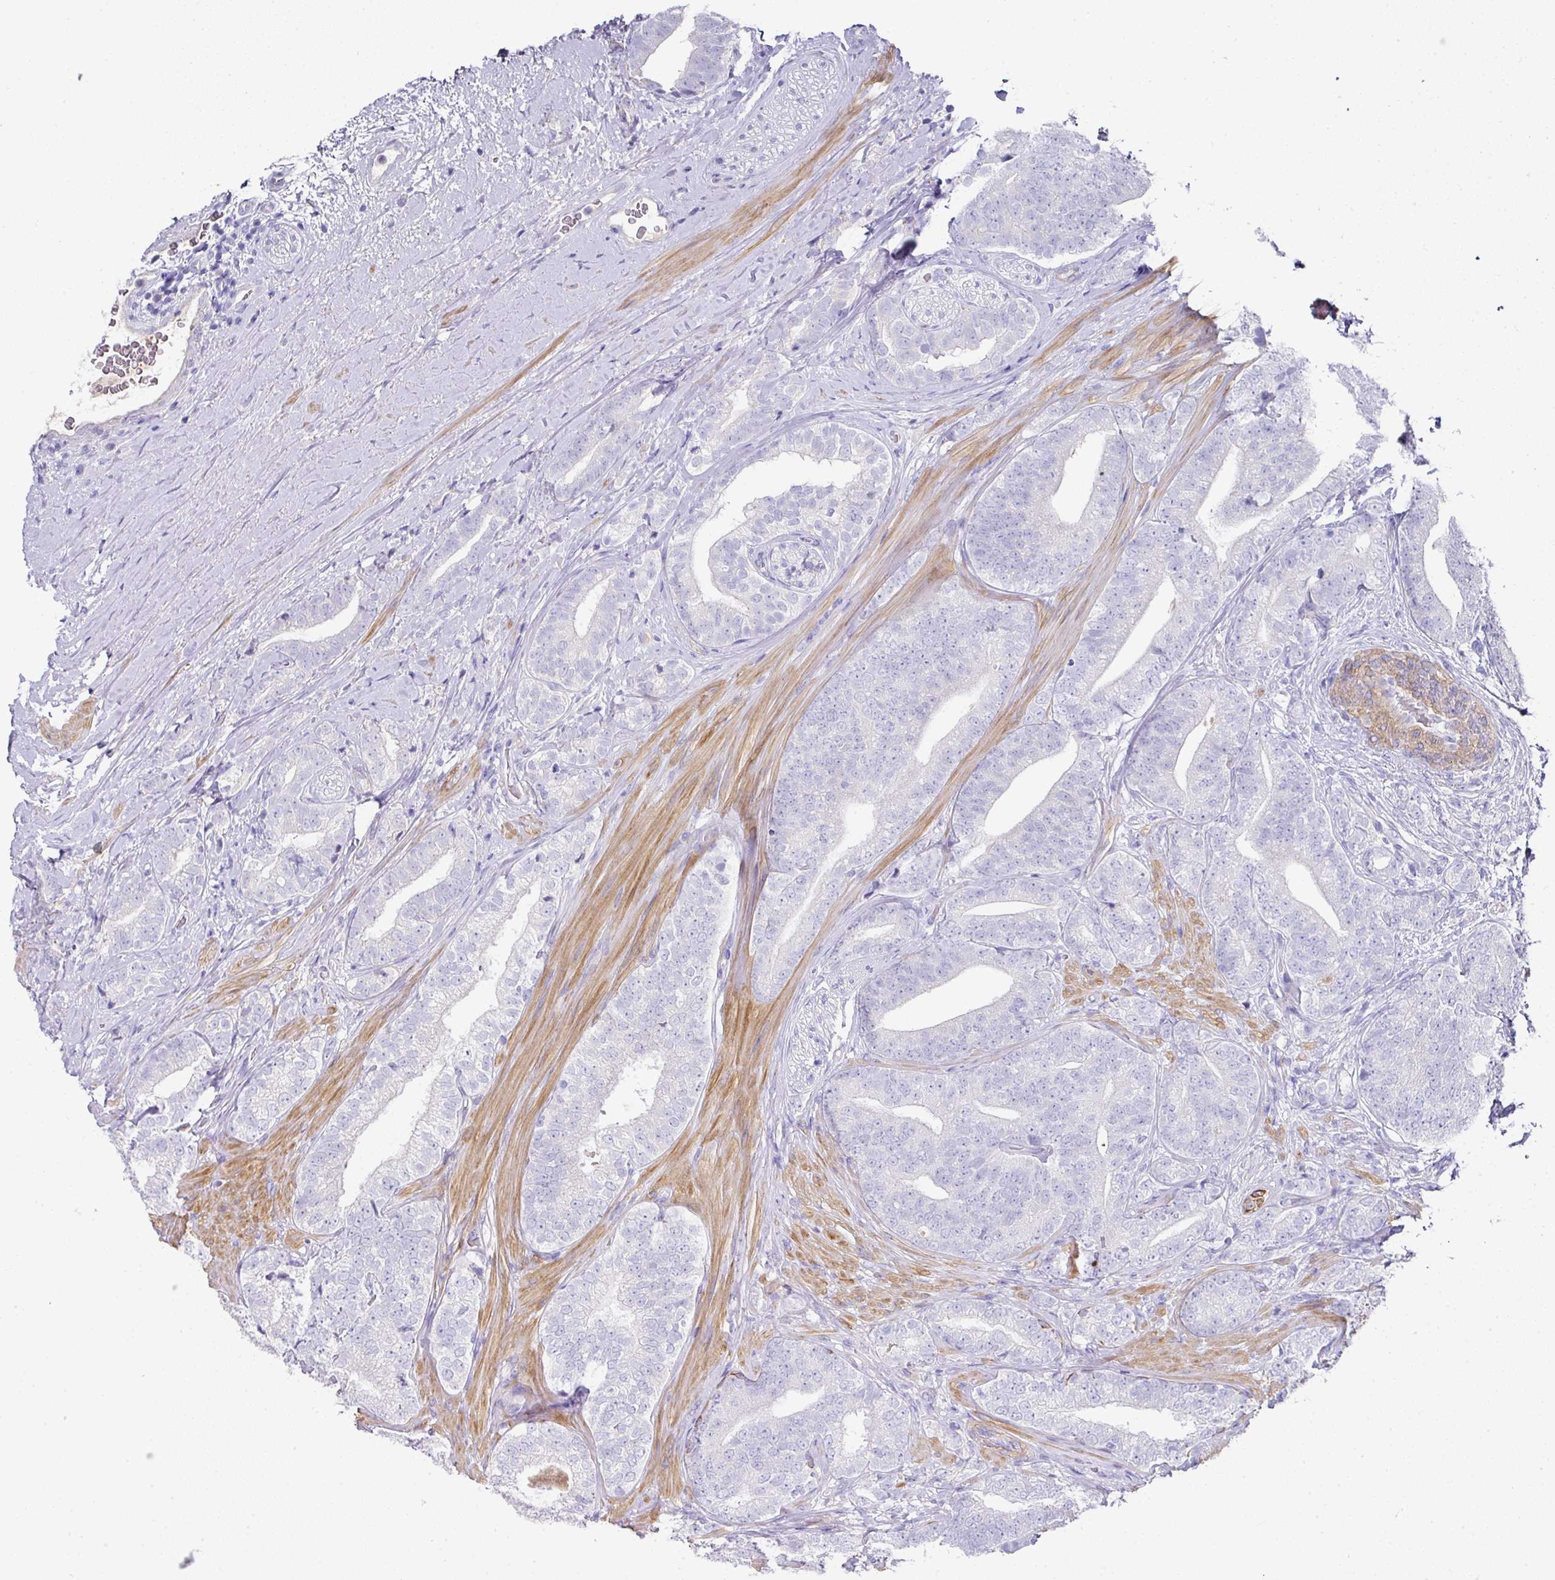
{"staining": {"intensity": "negative", "quantity": "none", "location": "none"}, "tissue": "prostate cancer", "cell_type": "Tumor cells", "image_type": "cancer", "snomed": [{"axis": "morphology", "description": "Adenocarcinoma, High grade"}, {"axis": "topography", "description": "Prostate"}], "caption": "This is a micrograph of IHC staining of prostate cancer (adenocarcinoma (high-grade)), which shows no expression in tumor cells.", "gene": "TARM1", "patient": {"sex": "male", "age": 72}}